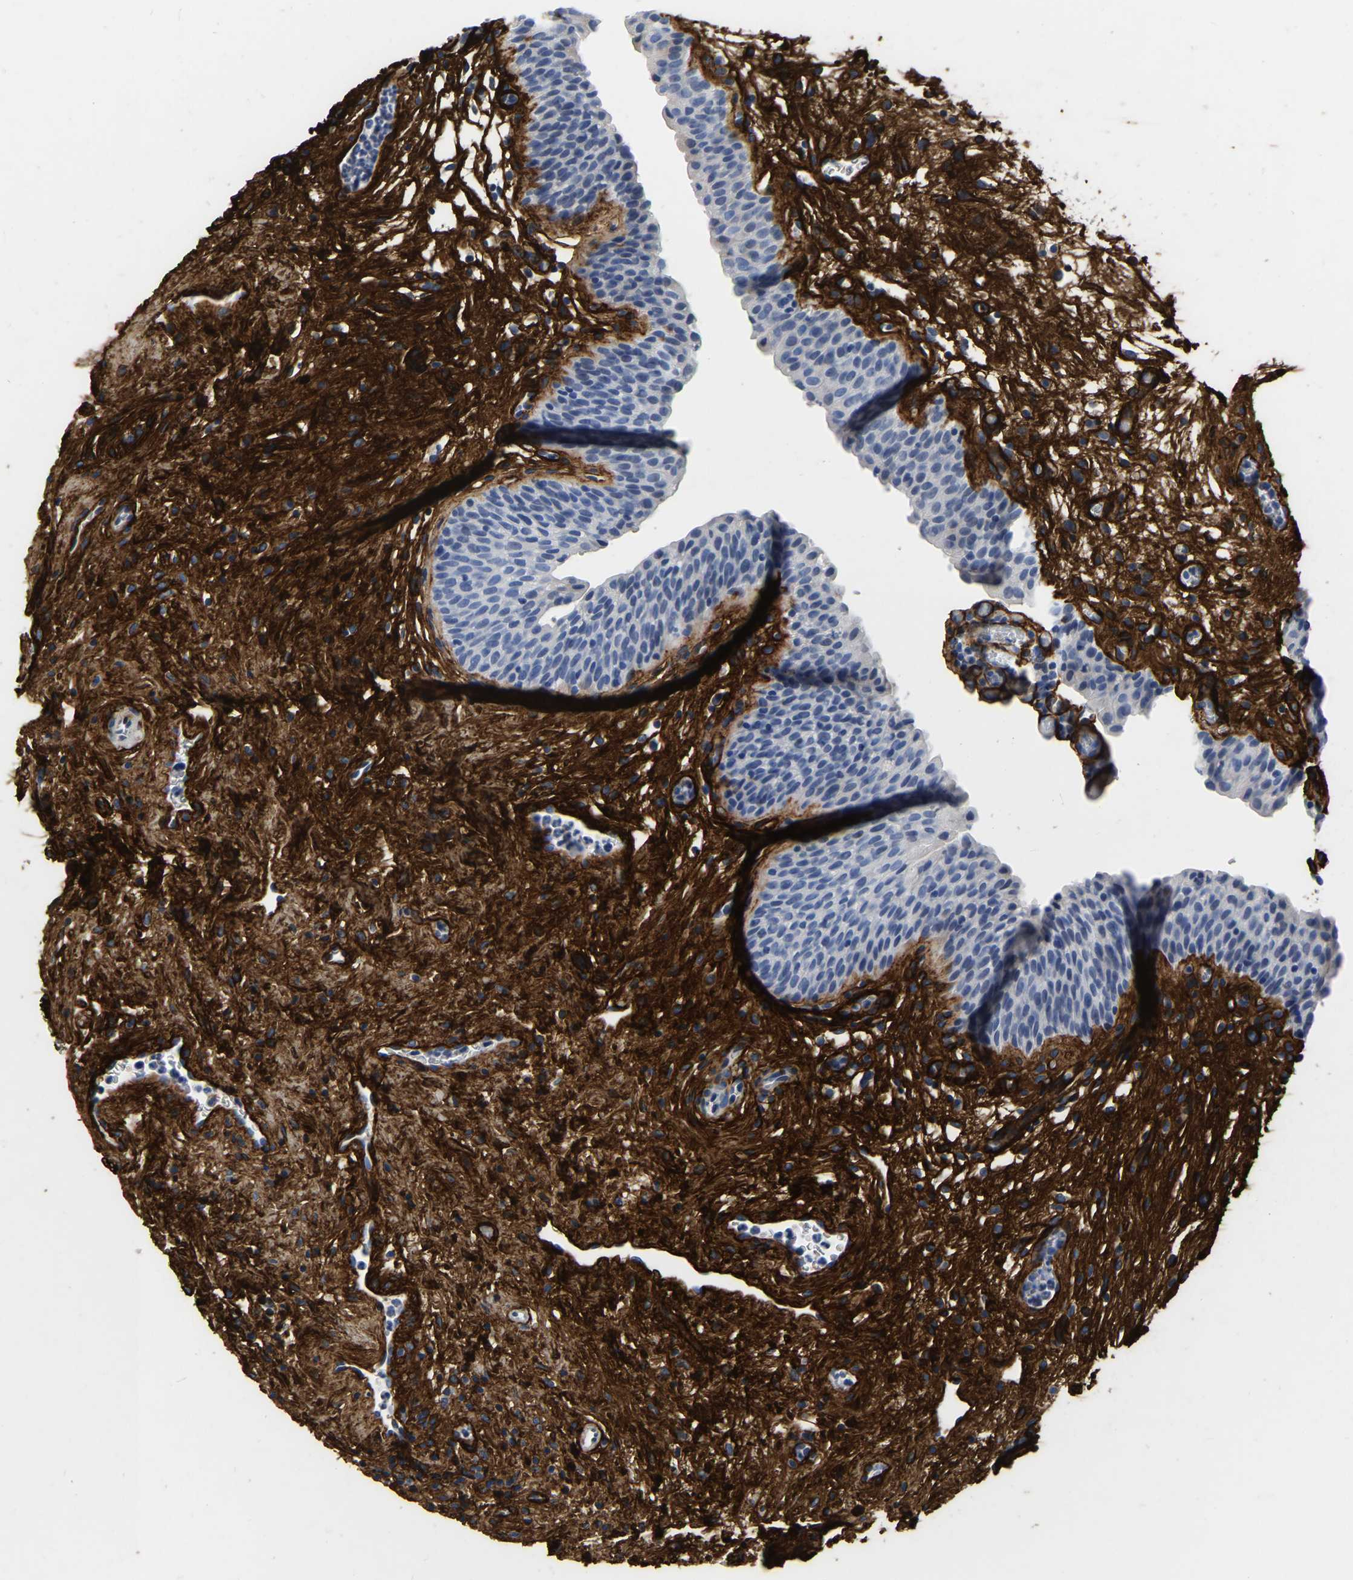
{"staining": {"intensity": "negative", "quantity": "none", "location": "none"}, "tissue": "urinary bladder", "cell_type": "Urothelial cells", "image_type": "normal", "snomed": [{"axis": "morphology", "description": "Normal tissue, NOS"}, {"axis": "topography", "description": "Urinary bladder"}], "caption": "The immunohistochemistry histopathology image has no significant expression in urothelial cells of urinary bladder. (Brightfield microscopy of DAB (3,3'-diaminobenzidine) immunohistochemistry at high magnification).", "gene": "COL6A1", "patient": {"sex": "male", "age": 37}}